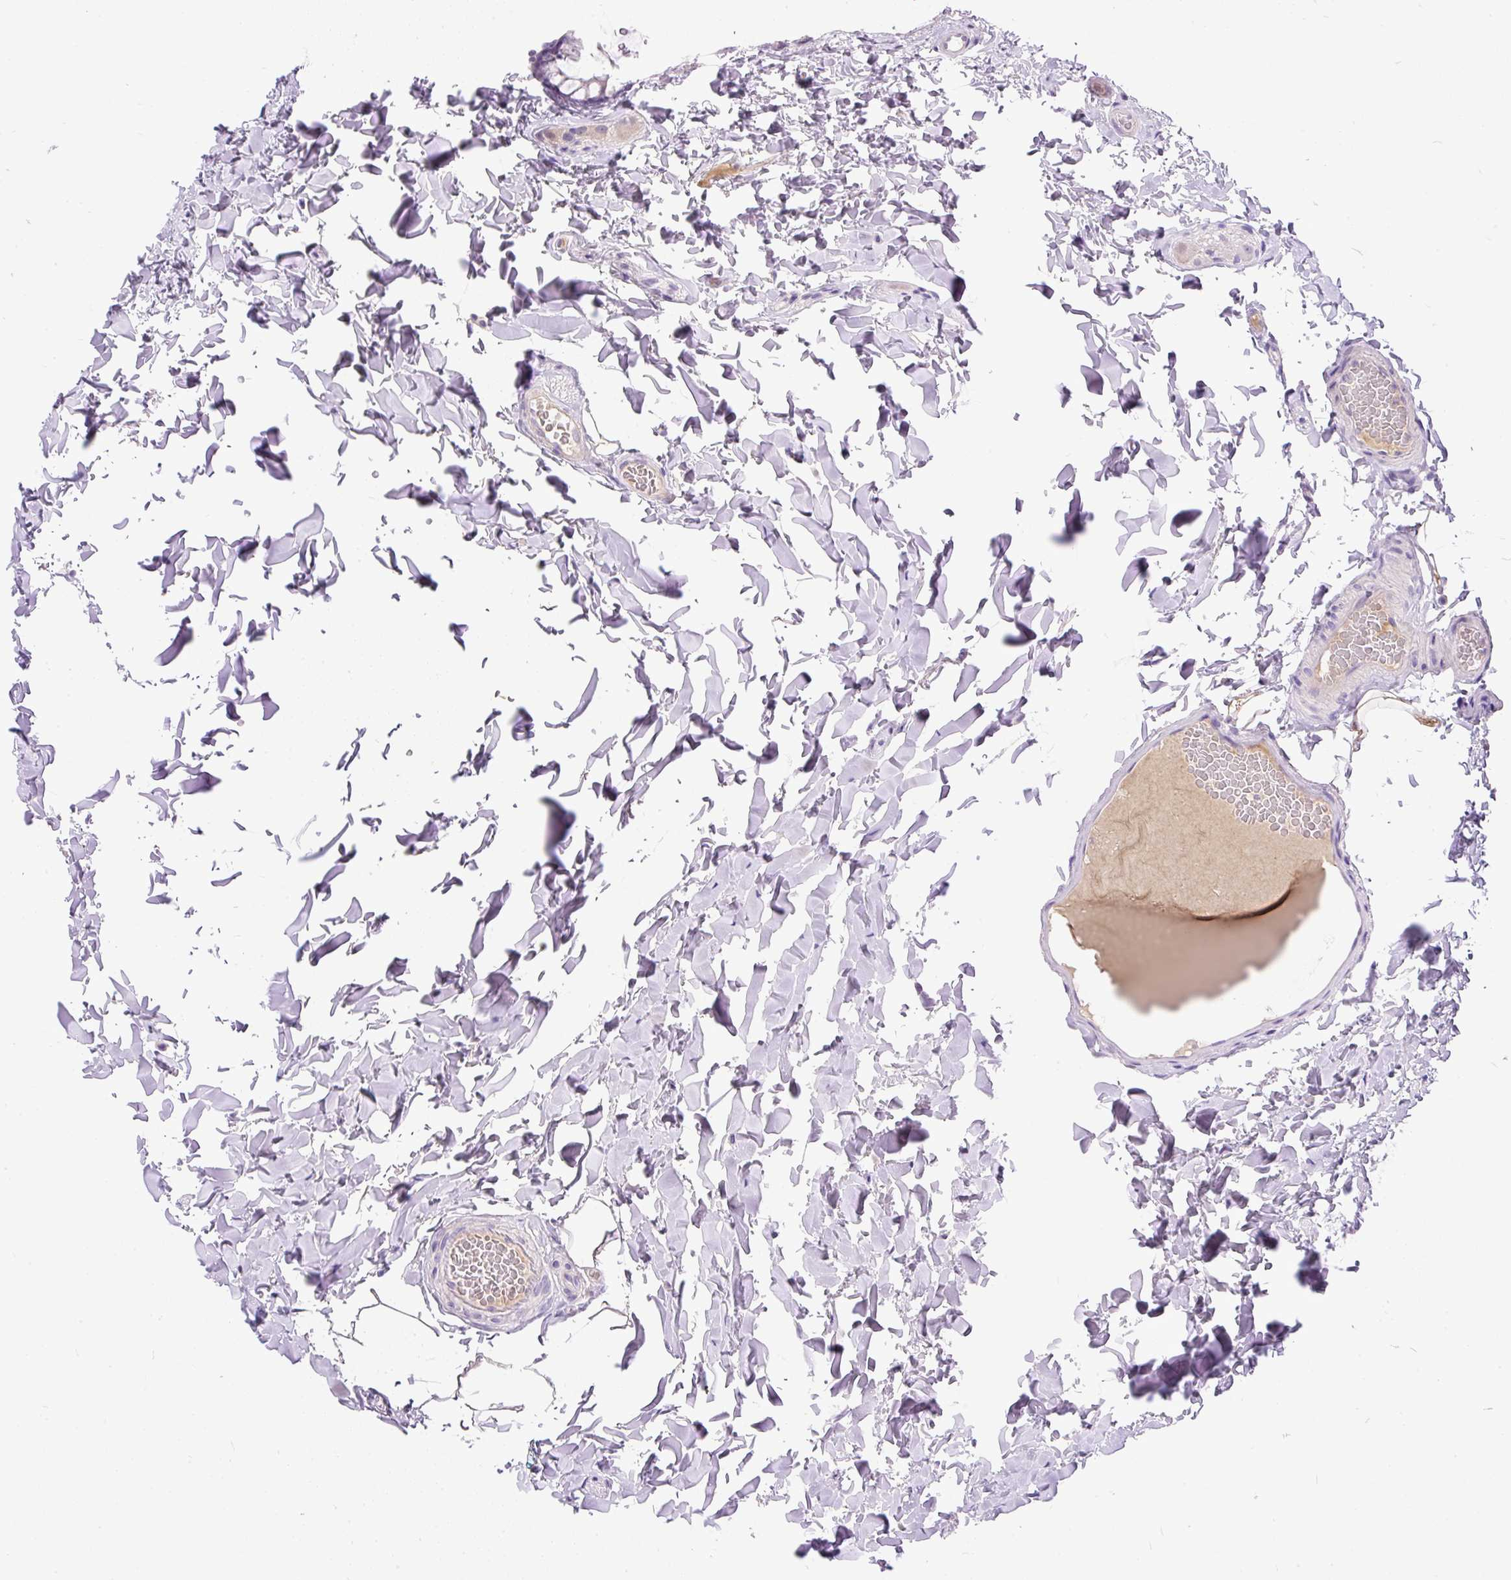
{"staining": {"intensity": "negative", "quantity": "none", "location": "none"}, "tissue": "colon", "cell_type": "Endothelial cells", "image_type": "normal", "snomed": [{"axis": "morphology", "description": "Normal tissue, NOS"}, {"axis": "topography", "description": "Colon"}], "caption": "Immunohistochemical staining of benign colon shows no significant positivity in endothelial cells. (DAB (3,3'-diaminobenzidine) immunohistochemistry with hematoxylin counter stain).", "gene": "KRTAP20", "patient": {"sex": "male", "age": 47}}